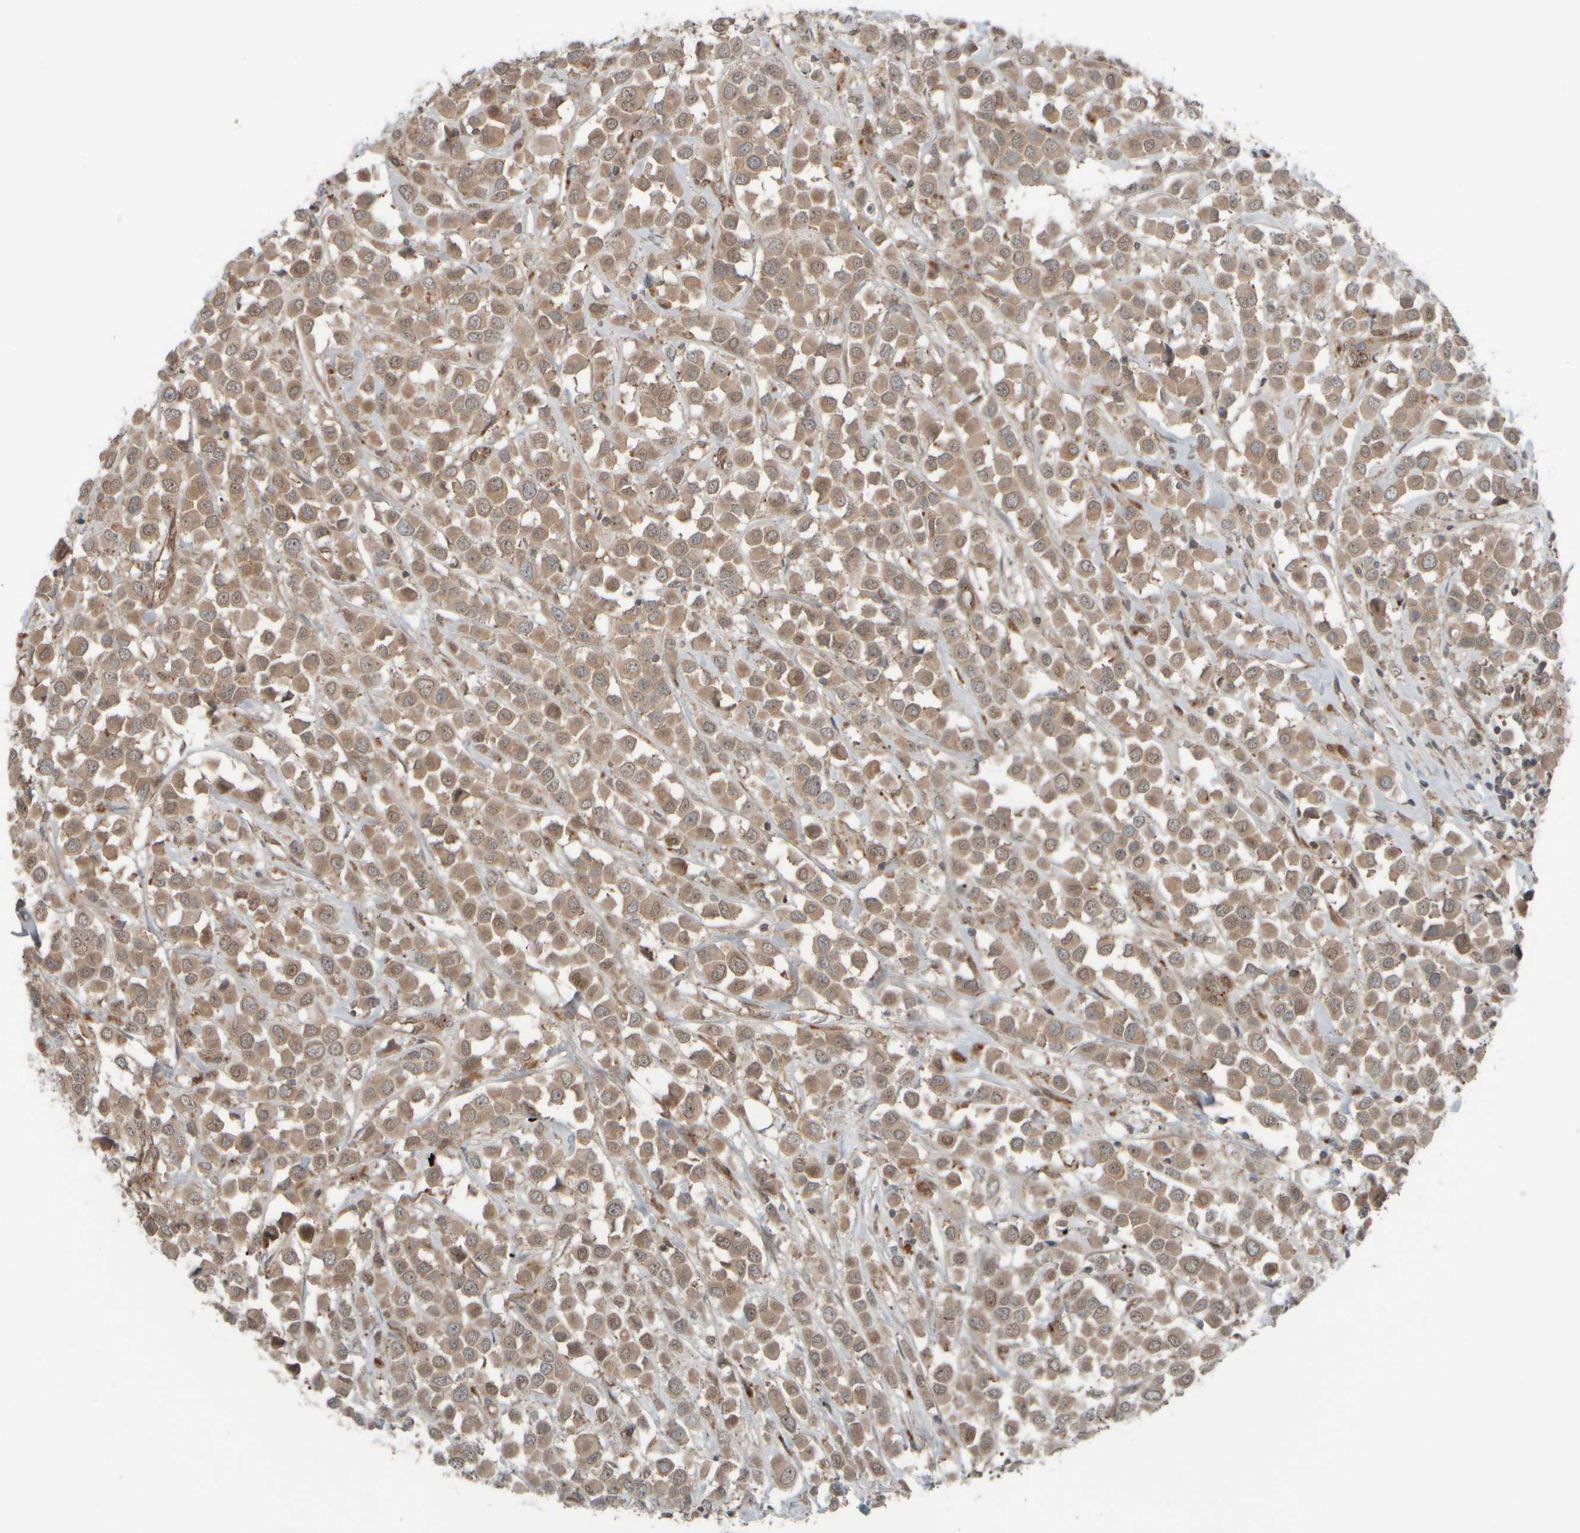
{"staining": {"intensity": "weak", "quantity": ">75%", "location": "cytoplasmic/membranous"}, "tissue": "breast cancer", "cell_type": "Tumor cells", "image_type": "cancer", "snomed": [{"axis": "morphology", "description": "Duct carcinoma"}, {"axis": "topography", "description": "Breast"}], "caption": "A low amount of weak cytoplasmic/membranous staining is seen in approximately >75% of tumor cells in breast invasive ductal carcinoma tissue.", "gene": "GIGYF1", "patient": {"sex": "female", "age": 61}}